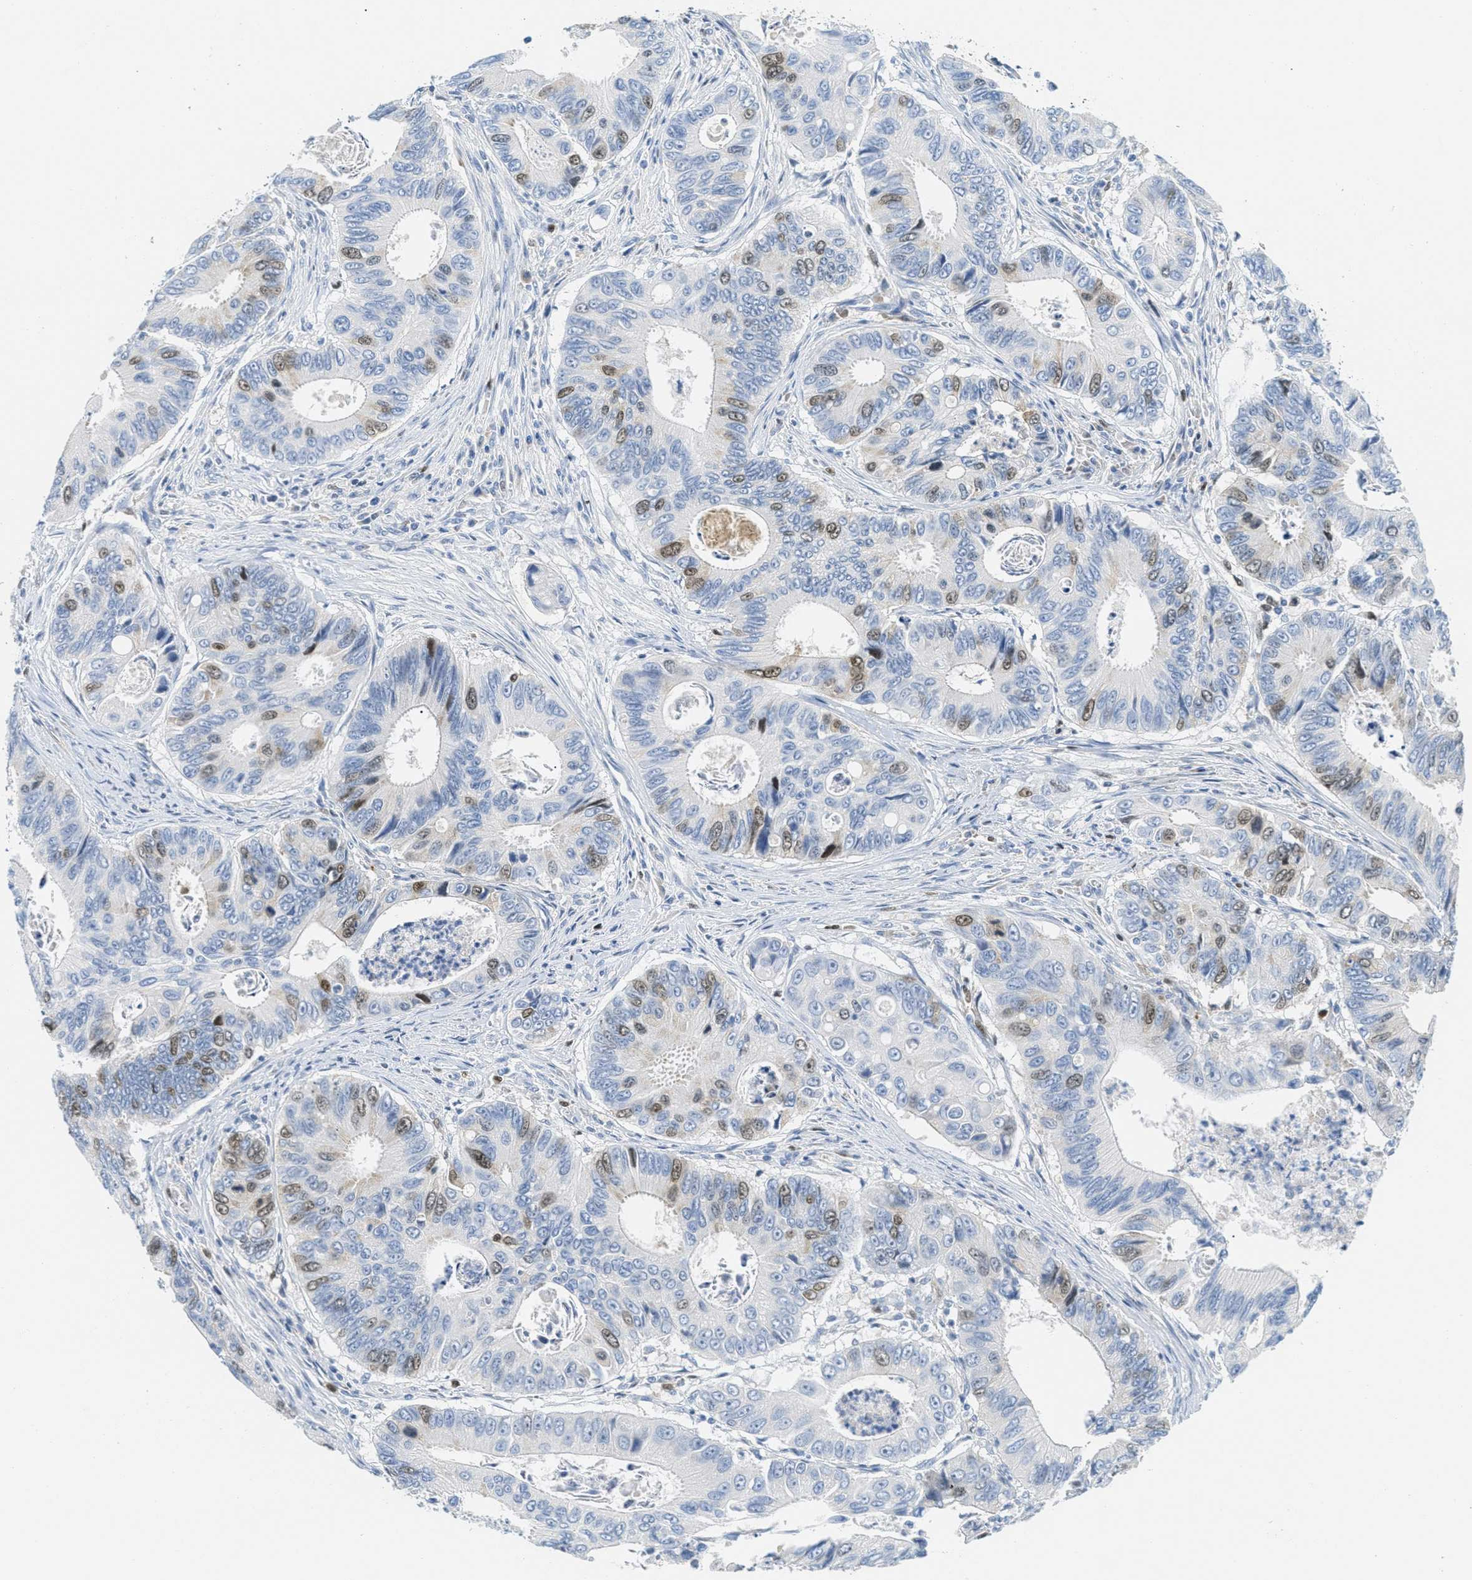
{"staining": {"intensity": "moderate", "quantity": "<25%", "location": "nuclear"}, "tissue": "colorectal cancer", "cell_type": "Tumor cells", "image_type": "cancer", "snomed": [{"axis": "morphology", "description": "Inflammation, NOS"}, {"axis": "morphology", "description": "Adenocarcinoma, NOS"}, {"axis": "topography", "description": "Colon"}], "caption": "The immunohistochemical stain labels moderate nuclear staining in tumor cells of colorectal adenocarcinoma tissue.", "gene": "ORC6", "patient": {"sex": "male", "age": 72}}